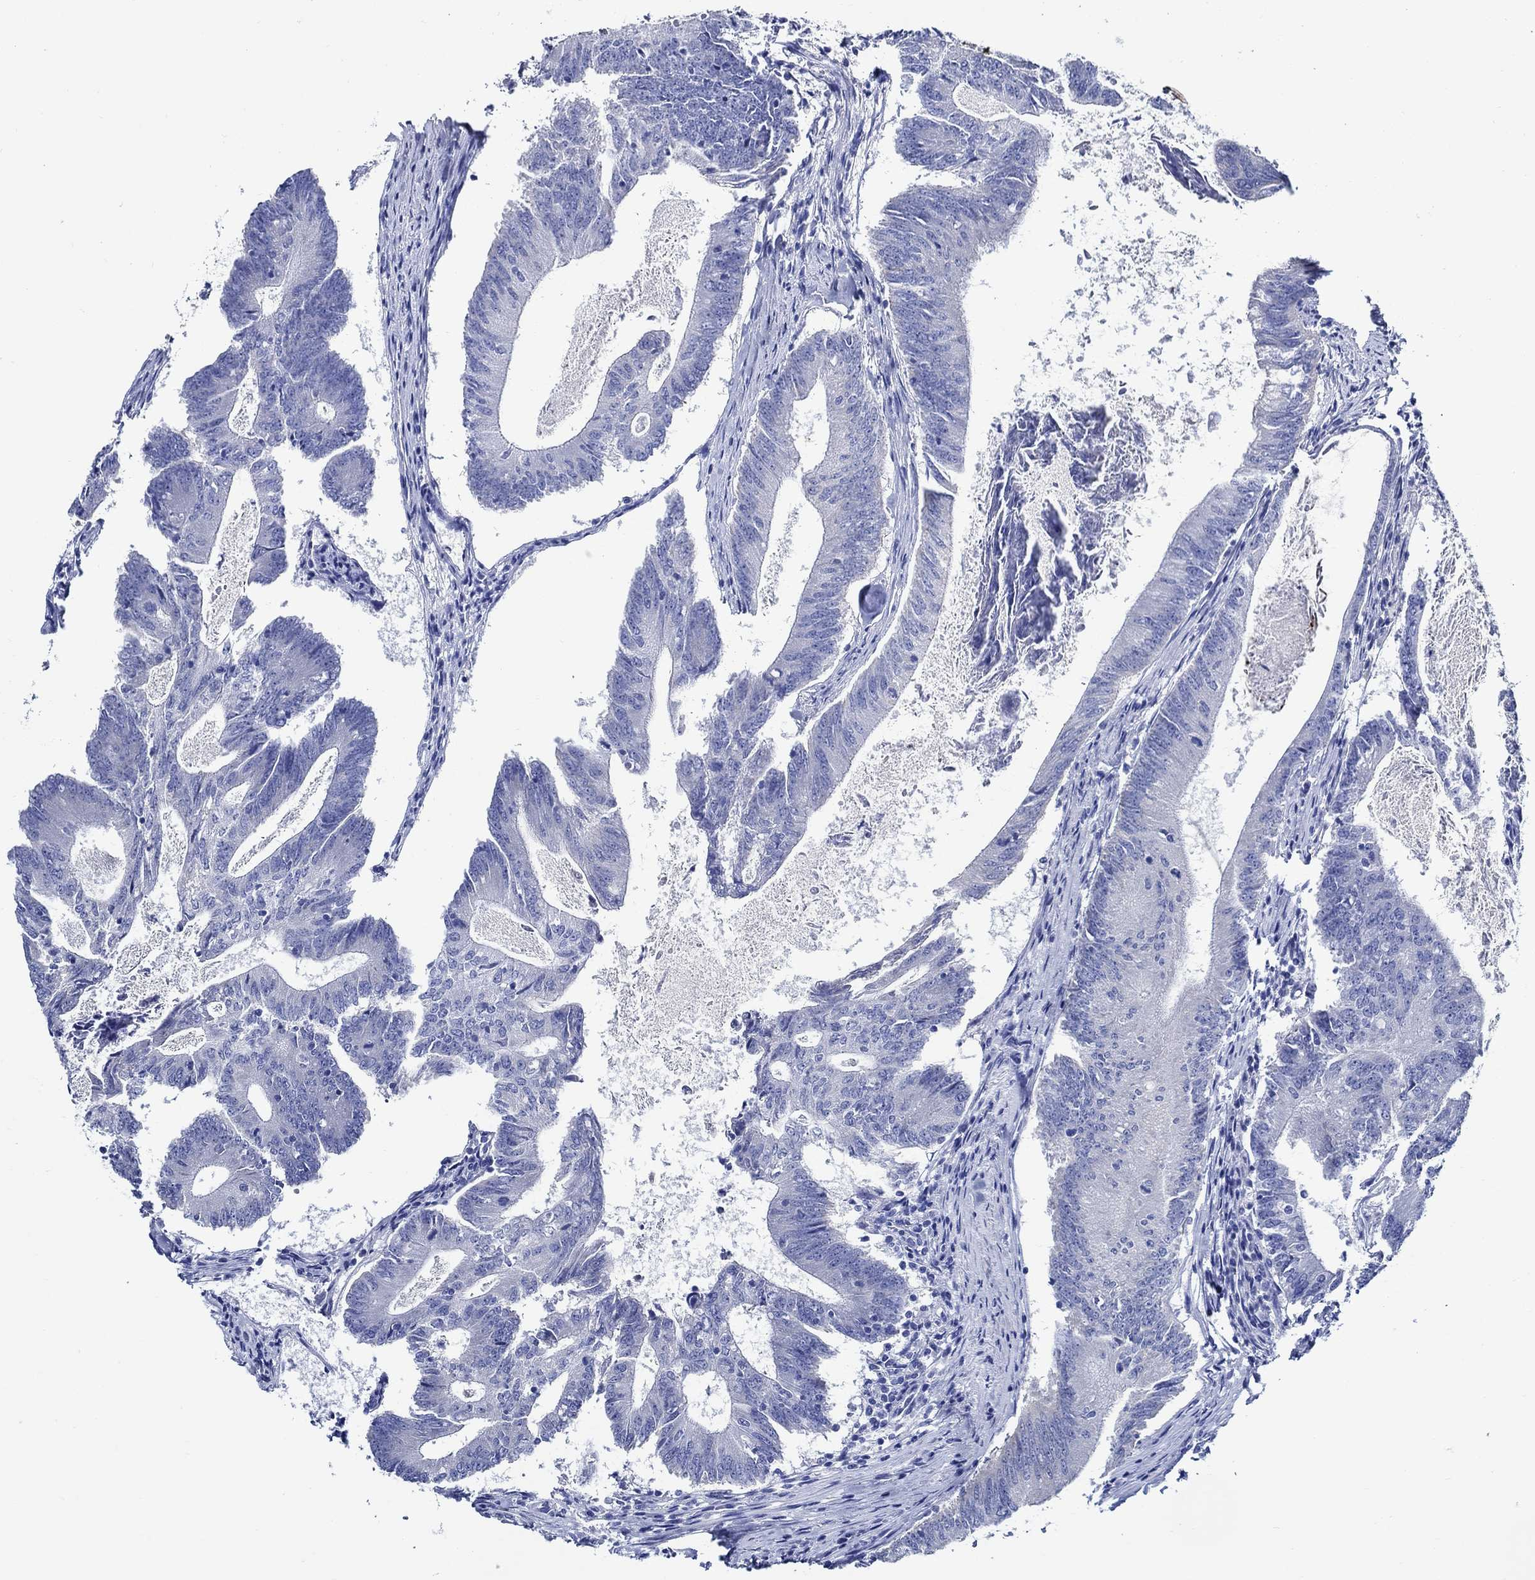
{"staining": {"intensity": "negative", "quantity": "none", "location": "none"}, "tissue": "colorectal cancer", "cell_type": "Tumor cells", "image_type": "cancer", "snomed": [{"axis": "morphology", "description": "Adenocarcinoma, NOS"}, {"axis": "topography", "description": "Colon"}], "caption": "The photomicrograph exhibits no staining of tumor cells in colorectal cancer (adenocarcinoma).", "gene": "SKOR1", "patient": {"sex": "female", "age": 70}}